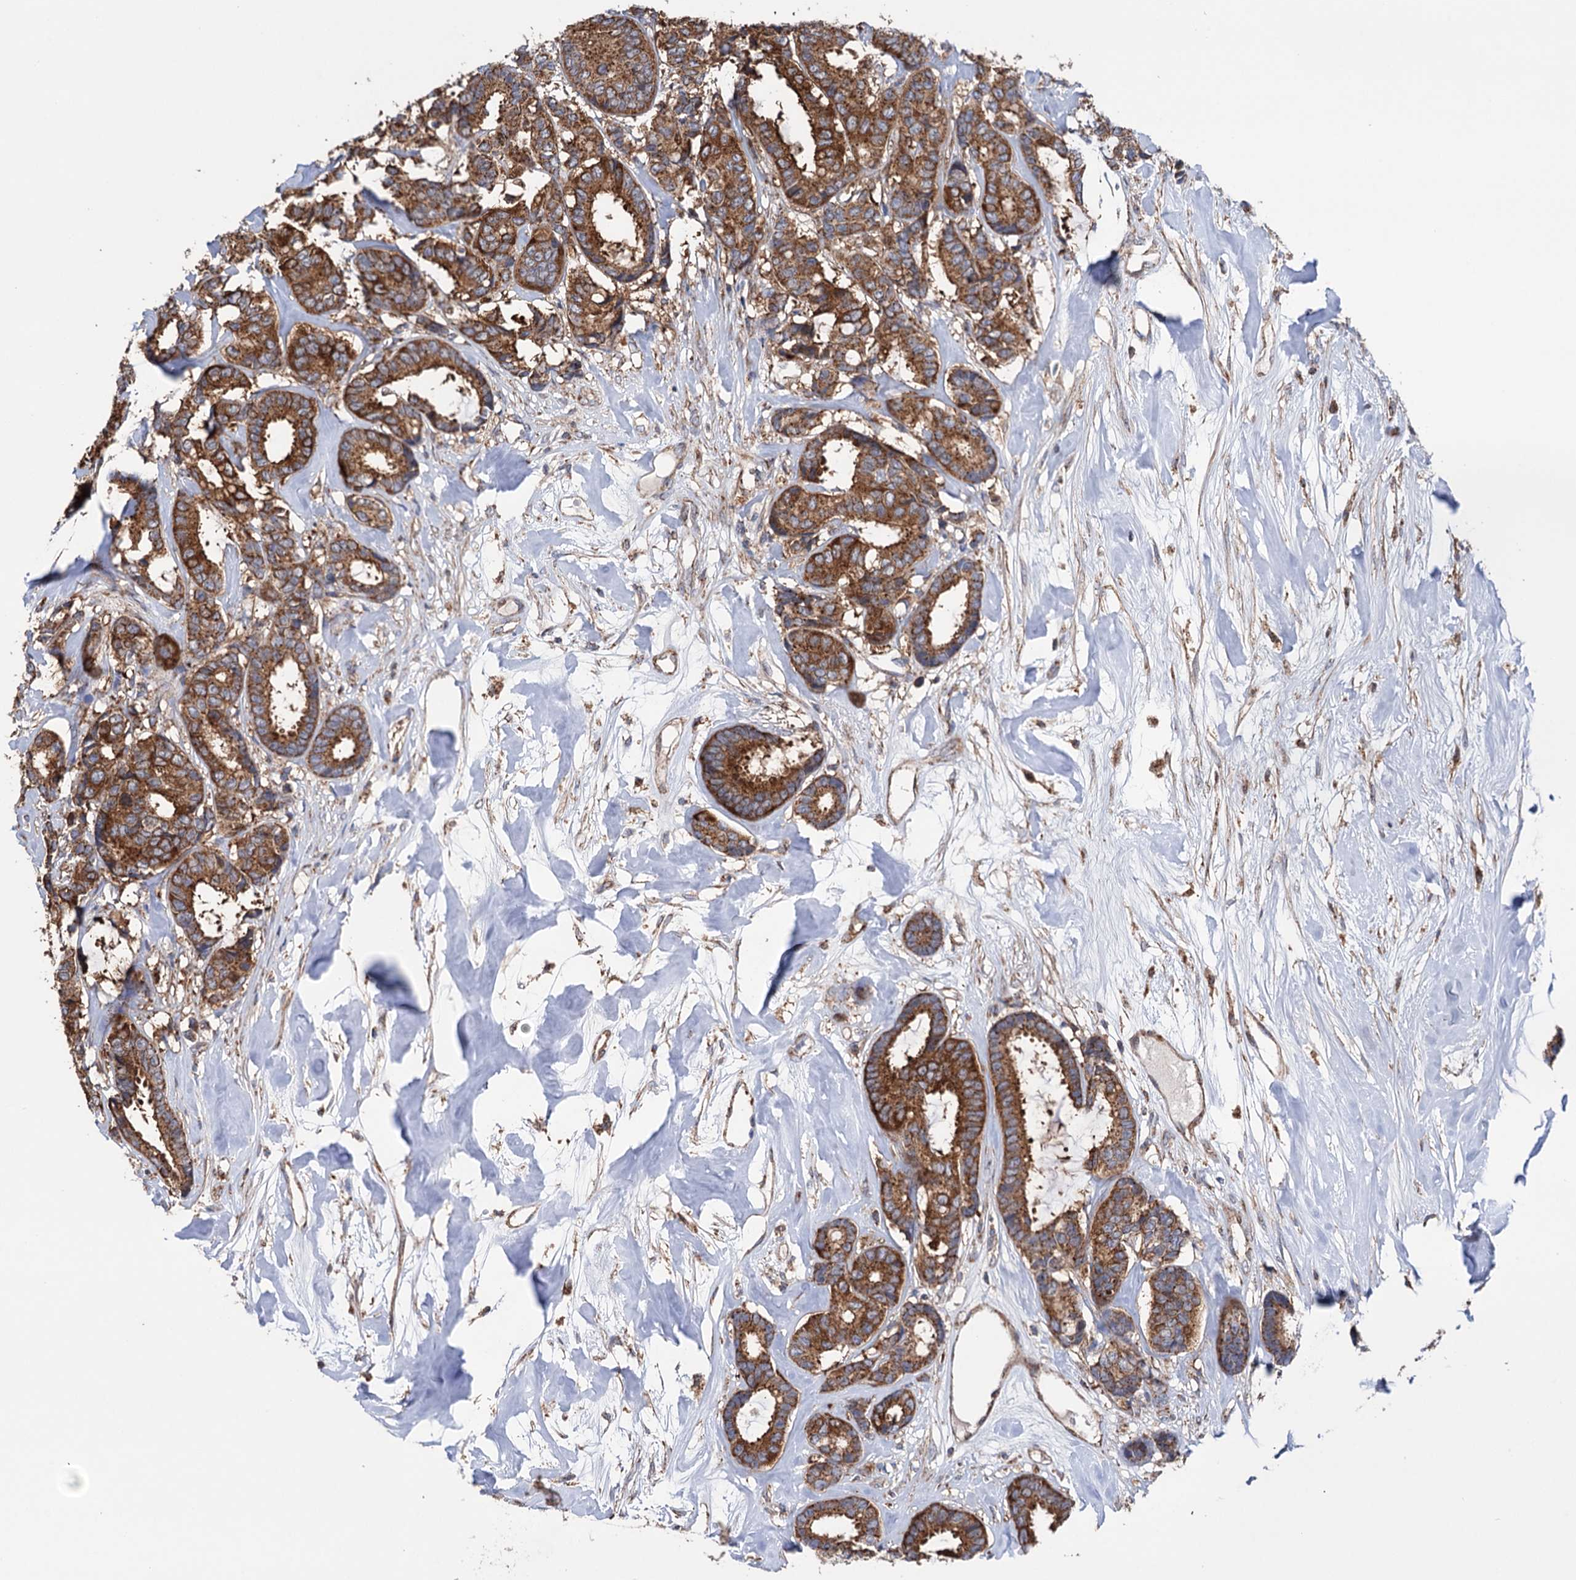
{"staining": {"intensity": "moderate", "quantity": ">75%", "location": "cytoplasmic/membranous"}, "tissue": "breast cancer", "cell_type": "Tumor cells", "image_type": "cancer", "snomed": [{"axis": "morphology", "description": "Duct carcinoma"}, {"axis": "topography", "description": "Breast"}], "caption": "Human breast infiltrating ductal carcinoma stained for a protein (brown) displays moderate cytoplasmic/membranous positive positivity in approximately >75% of tumor cells.", "gene": "SUCLA2", "patient": {"sex": "female", "age": 87}}